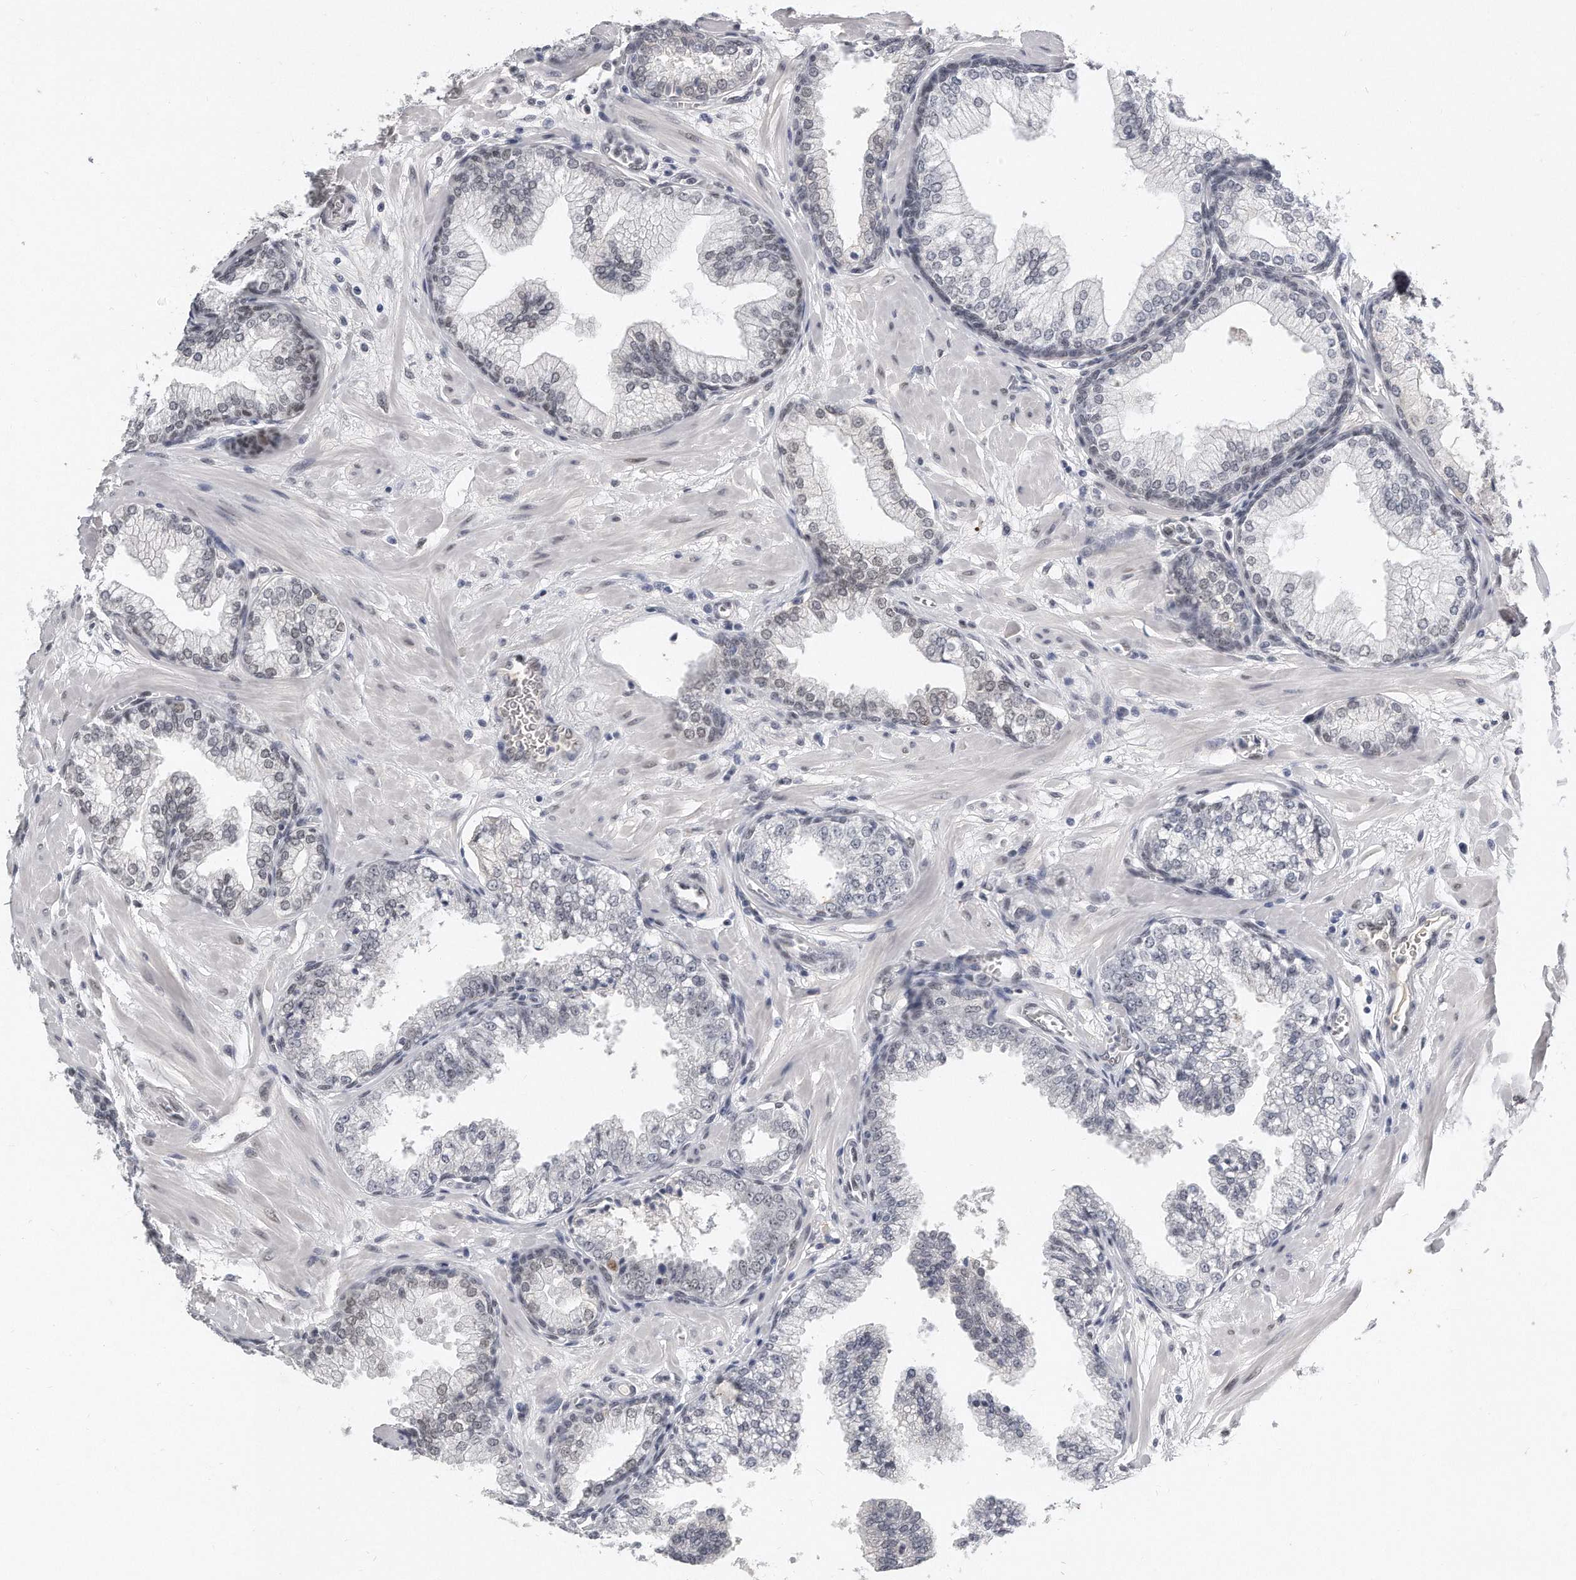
{"staining": {"intensity": "moderate", "quantity": "25%-75%", "location": "nuclear"}, "tissue": "prostate", "cell_type": "Glandular cells", "image_type": "normal", "snomed": [{"axis": "morphology", "description": "Normal tissue, NOS"}, {"axis": "morphology", "description": "Urothelial carcinoma, Low grade"}, {"axis": "topography", "description": "Urinary bladder"}, {"axis": "topography", "description": "Prostate"}], "caption": "The histopathology image exhibits immunohistochemical staining of benign prostate. There is moderate nuclear positivity is appreciated in approximately 25%-75% of glandular cells.", "gene": "CTBP2", "patient": {"sex": "male", "age": 60}}